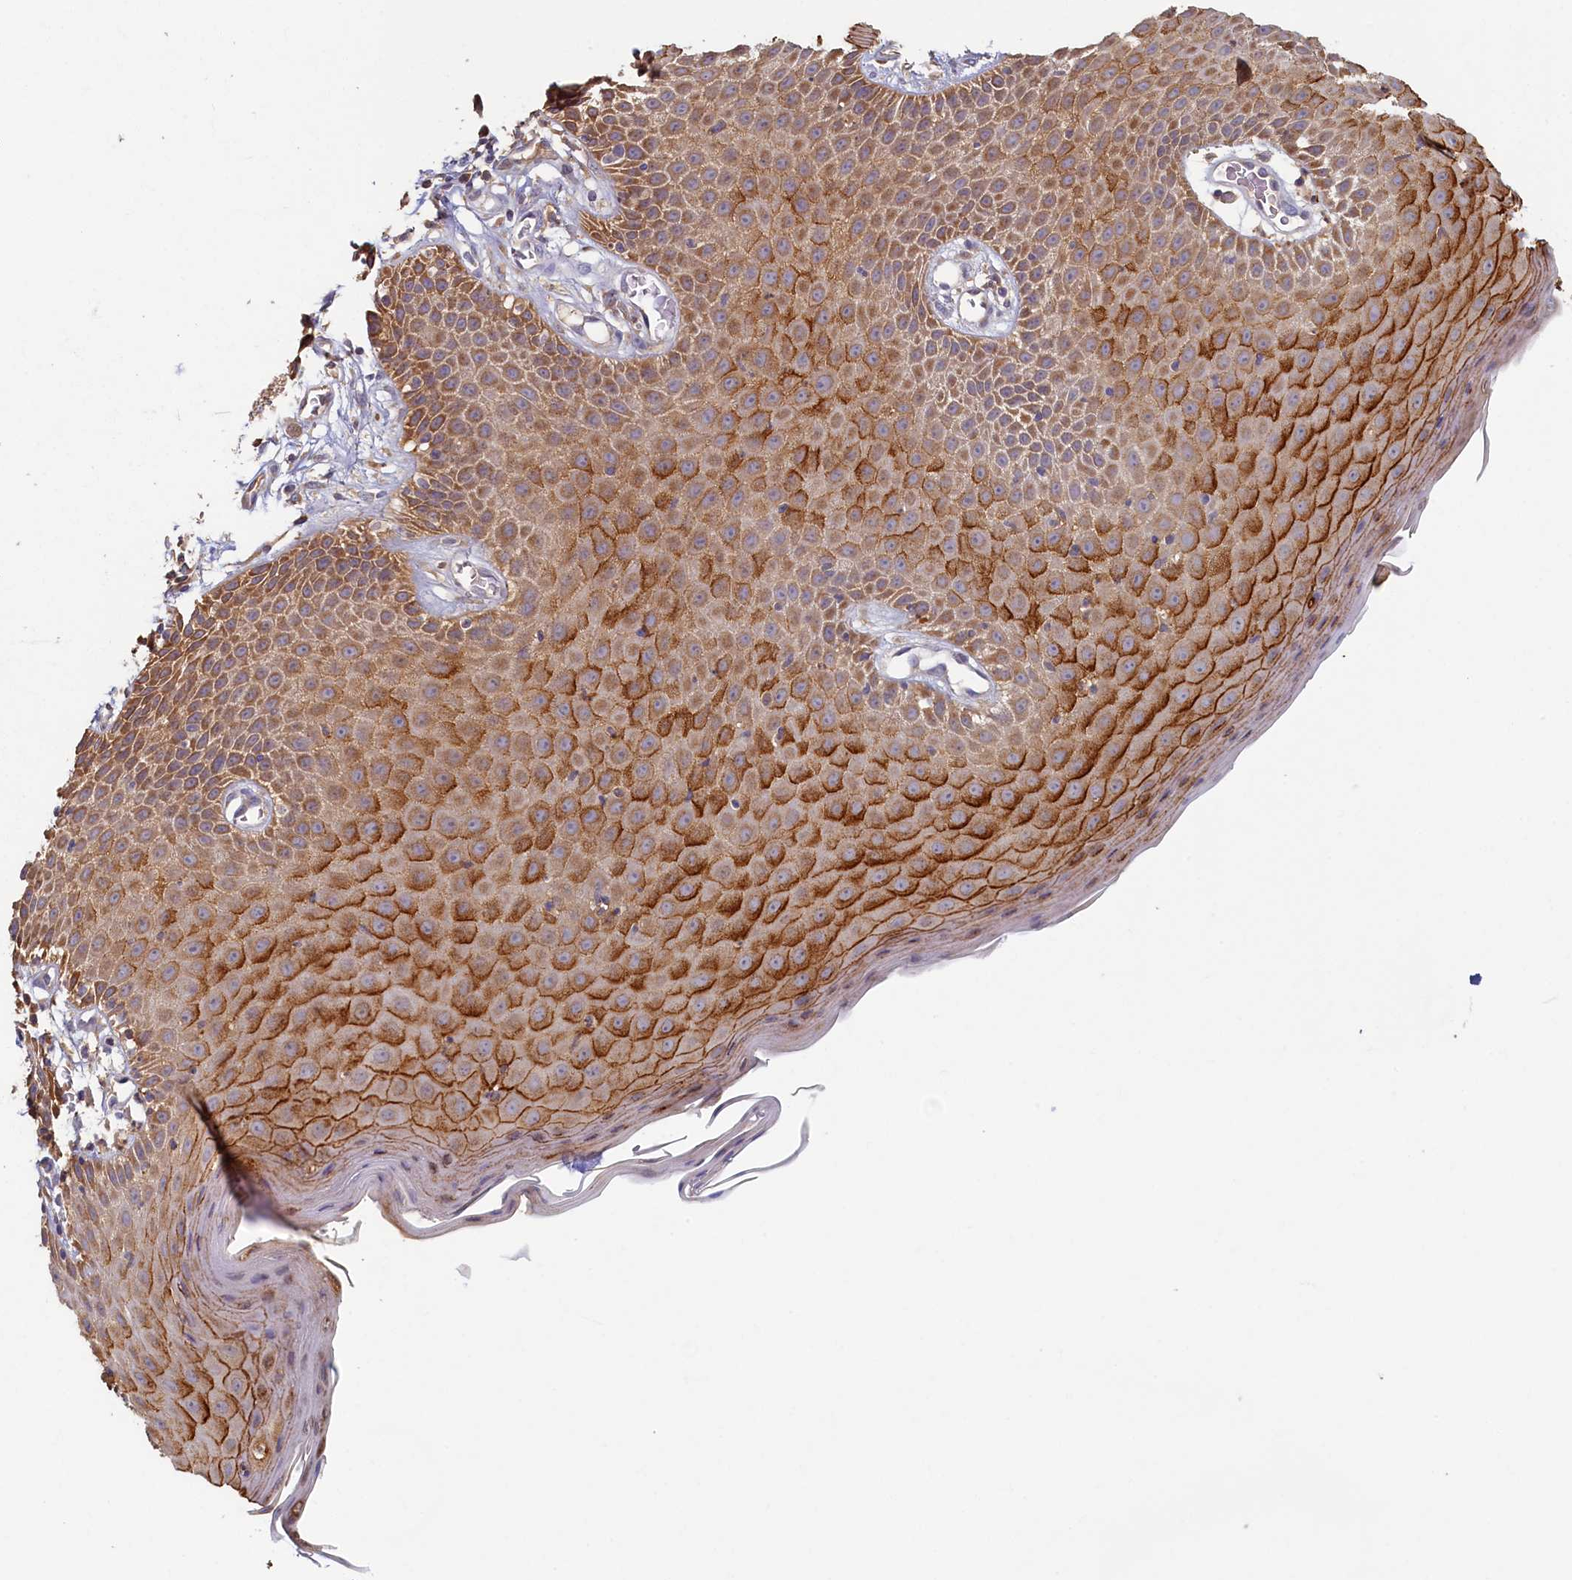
{"staining": {"intensity": "moderate", "quantity": ">75%", "location": "cytoplasmic/membranous"}, "tissue": "skin", "cell_type": "Epidermal cells", "image_type": "normal", "snomed": [{"axis": "morphology", "description": "Normal tissue, NOS"}, {"axis": "topography", "description": "Vulva"}], "caption": "Benign skin displays moderate cytoplasmic/membranous expression in approximately >75% of epidermal cells The staining was performed using DAB, with brown indicating positive protein expression. Nuclei are stained blue with hematoxylin..", "gene": "TIMM8B", "patient": {"sex": "female", "age": 68}}